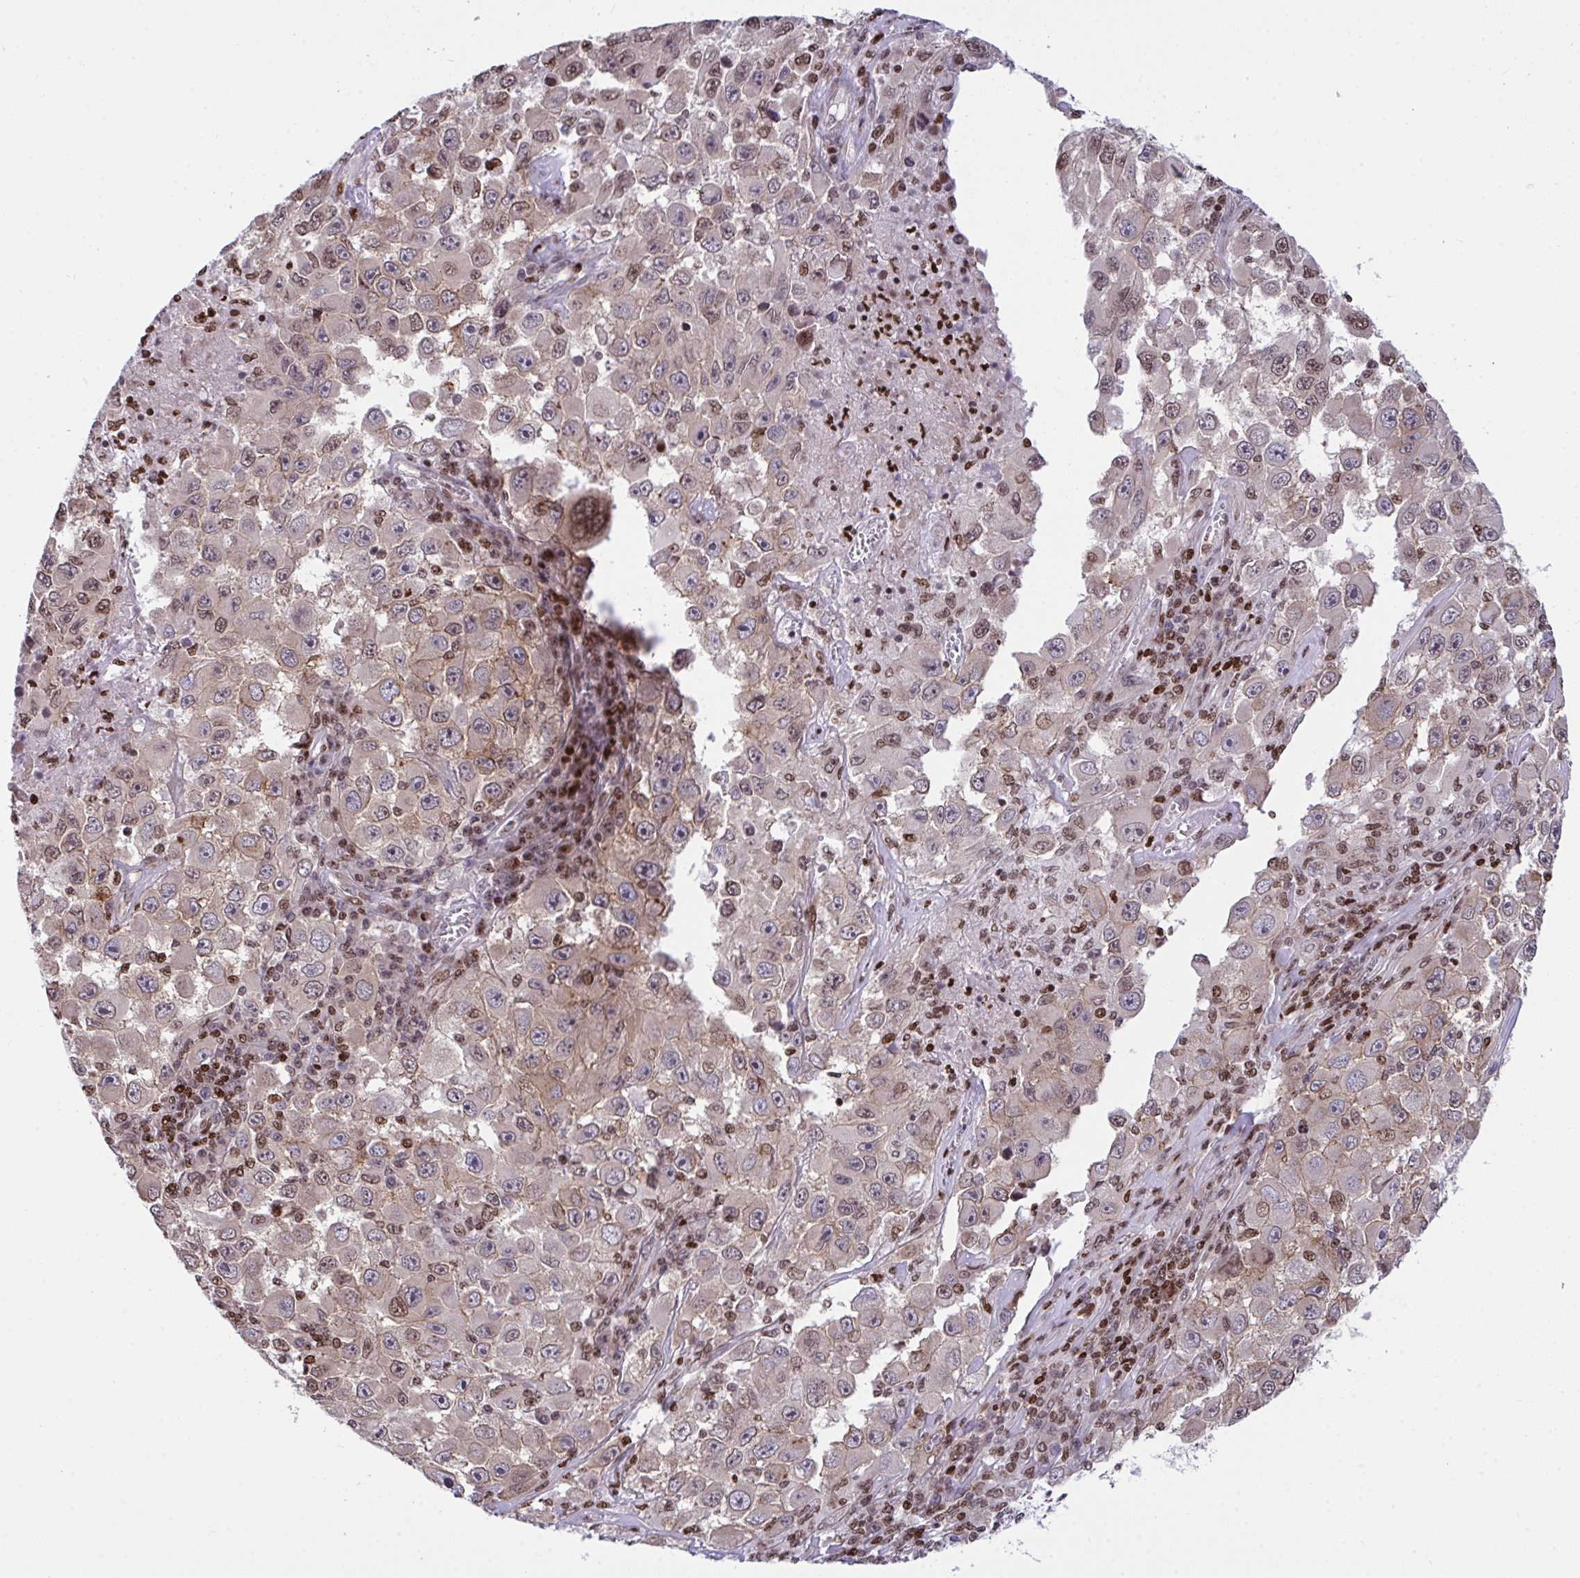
{"staining": {"intensity": "moderate", "quantity": "<25%", "location": "nuclear"}, "tissue": "melanoma", "cell_type": "Tumor cells", "image_type": "cancer", "snomed": [{"axis": "morphology", "description": "Malignant melanoma, Metastatic site"}, {"axis": "topography", "description": "Lymph node"}], "caption": "Malignant melanoma (metastatic site) tissue exhibits moderate nuclear staining in approximately <25% of tumor cells (DAB IHC, brown staining for protein, blue staining for nuclei).", "gene": "RAPGEF5", "patient": {"sex": "female", "age": 67}}